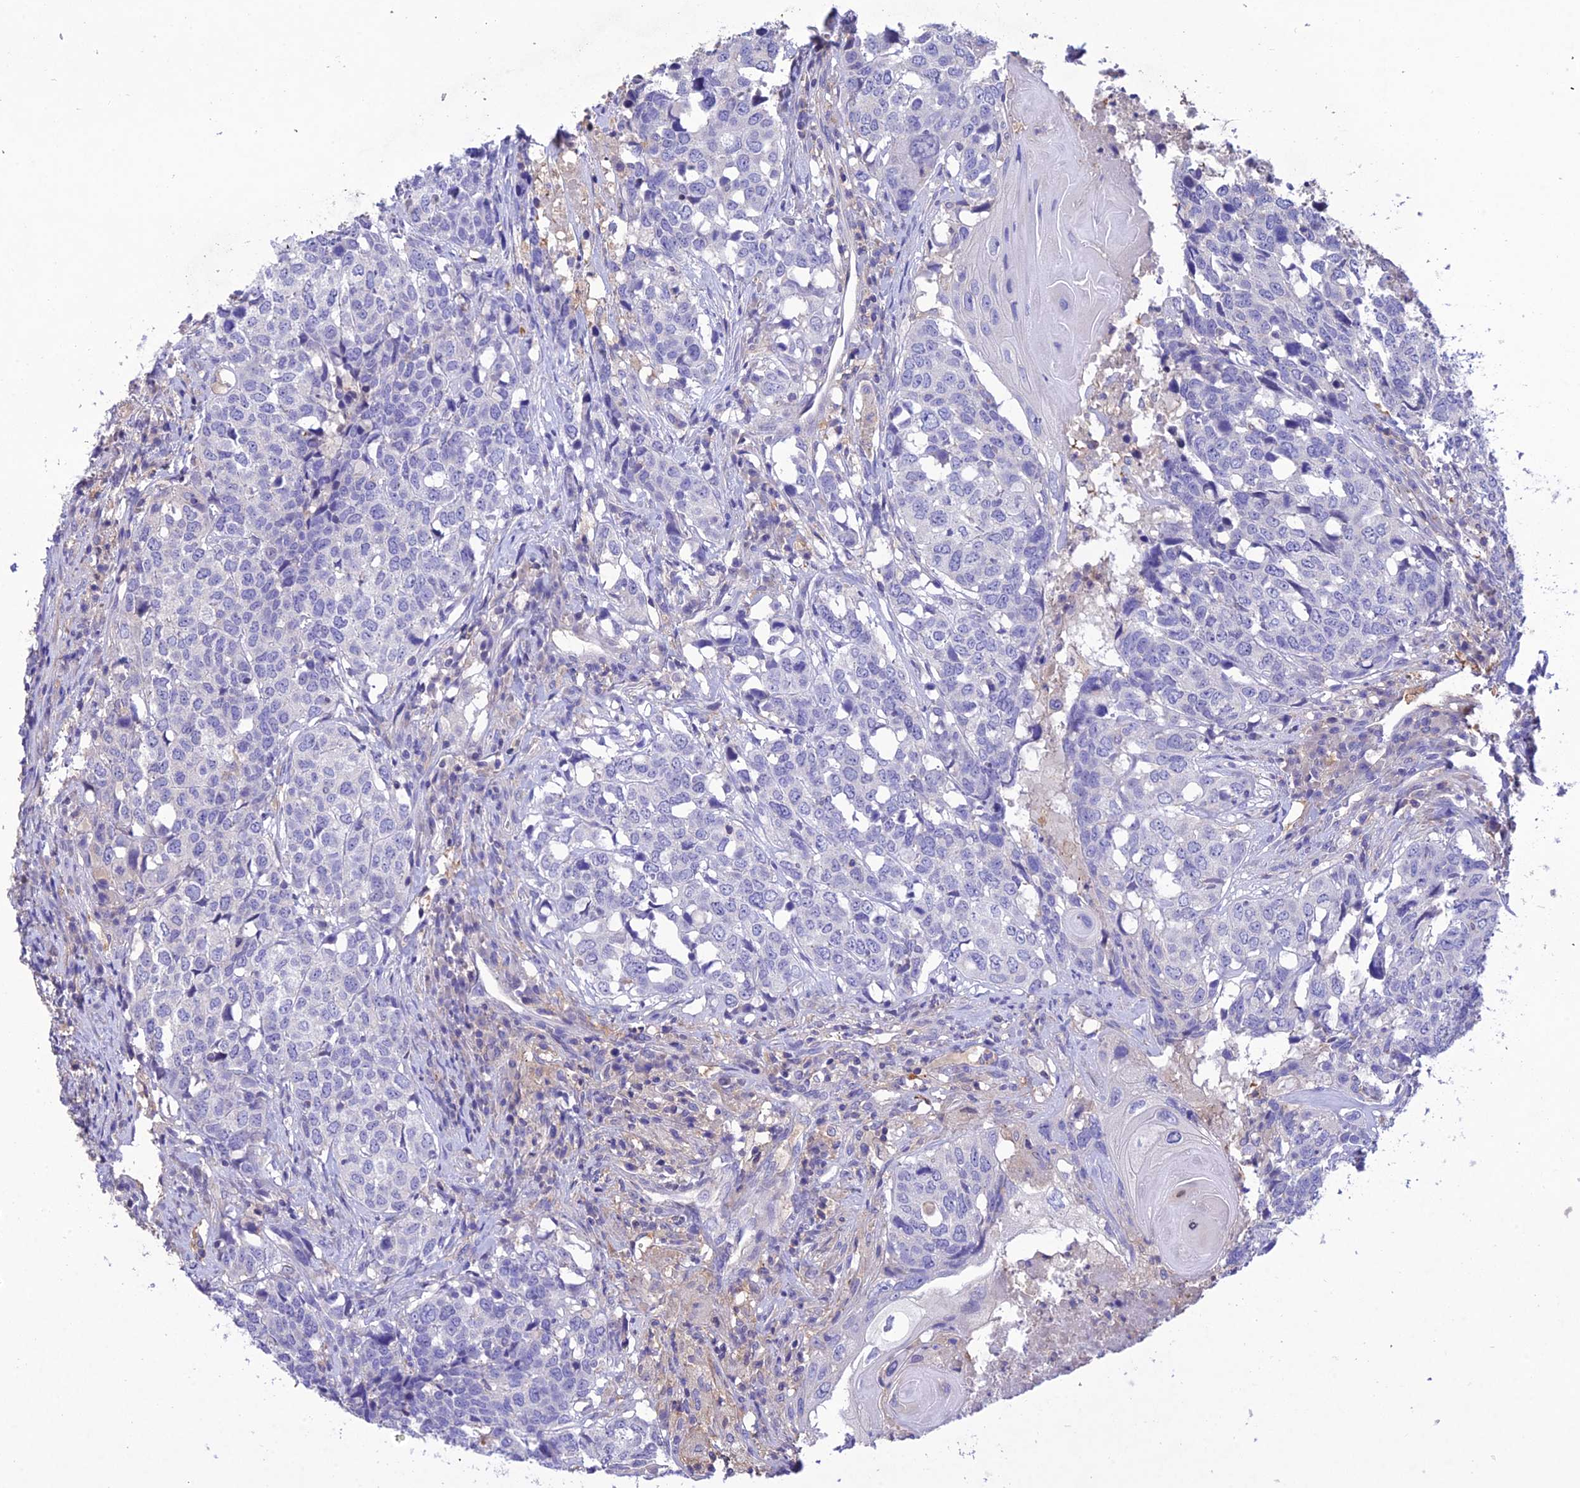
{"staining": {"intensity": "negative", "quantity": "none", "location": "none"}, "tissue": "head and neck cancer", "cell_type": "Tumor cells", "image_type": "cancer", "snomed": [{"axis": "morphology", "description": "Squamous cell carcinoma, NOS"}, {"axis": "topography", "description": "Head-Neck"}], "caption": "IHC of head and neck cancer (squamous cell carcinoma) reveals no positivity in tumor cells.", "gene": "SNX24", "patient": {"sex": "male", "age": 66}}